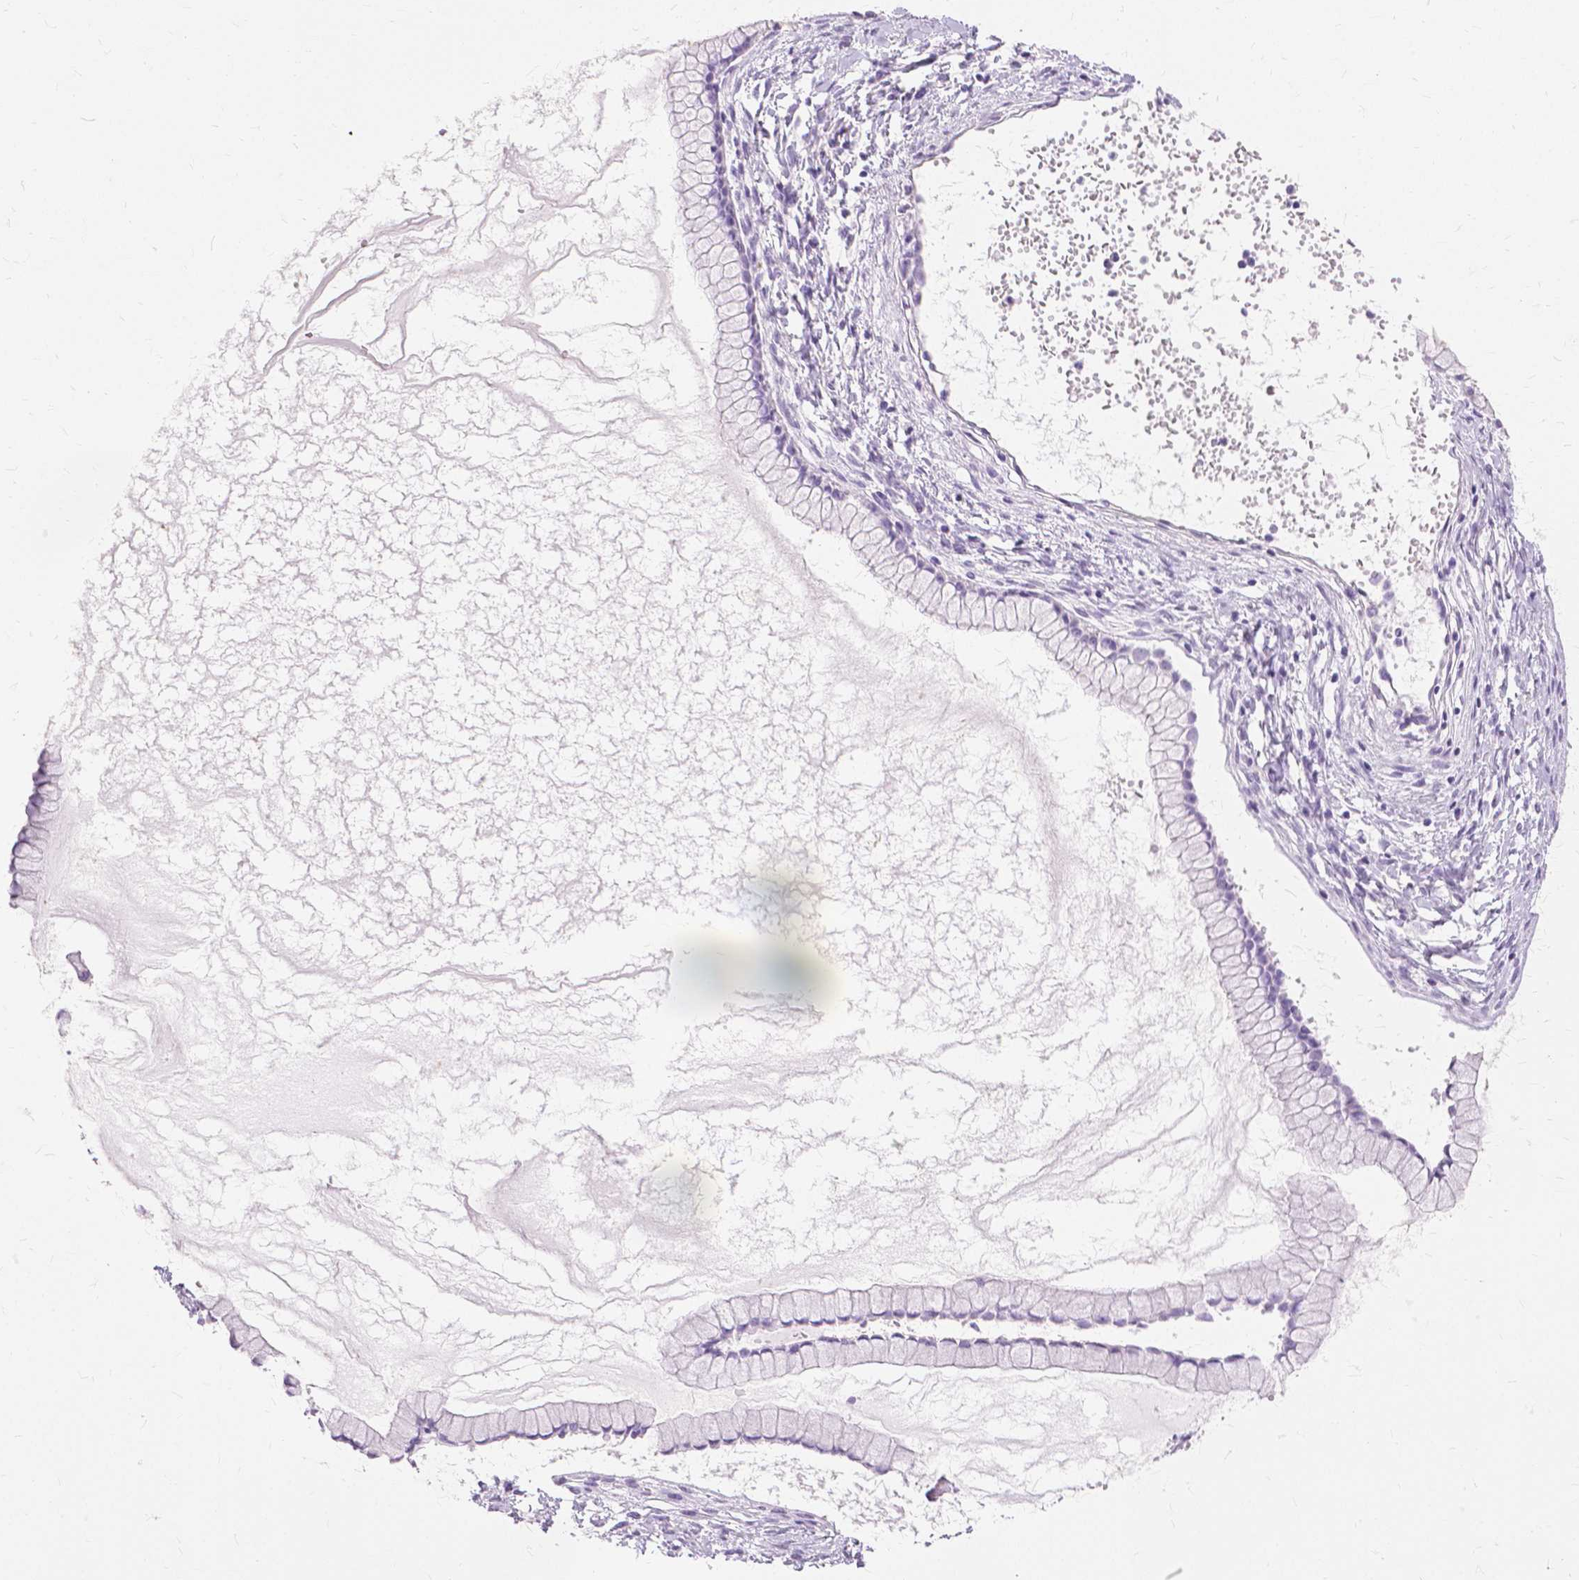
{"staining": {"intensity": "negative", "quantity": "none", "location": "none"}, "tissue": "ovarian cancer", "cell_type": "Tumor cells", "image_type": "cancer", "snomed": [{"axis": "morphology", "description": "Cystadenocarcinoma, mucinous, NOS"}, {"axis": "topography", "description": "Ovary"}], "caption": "This is a image of immunohistochemistry staining of ovarian cancer, which shows no staining in tumor cells.", "gene": "TGM1", "patient": {"sex": "female", "age": 41}}